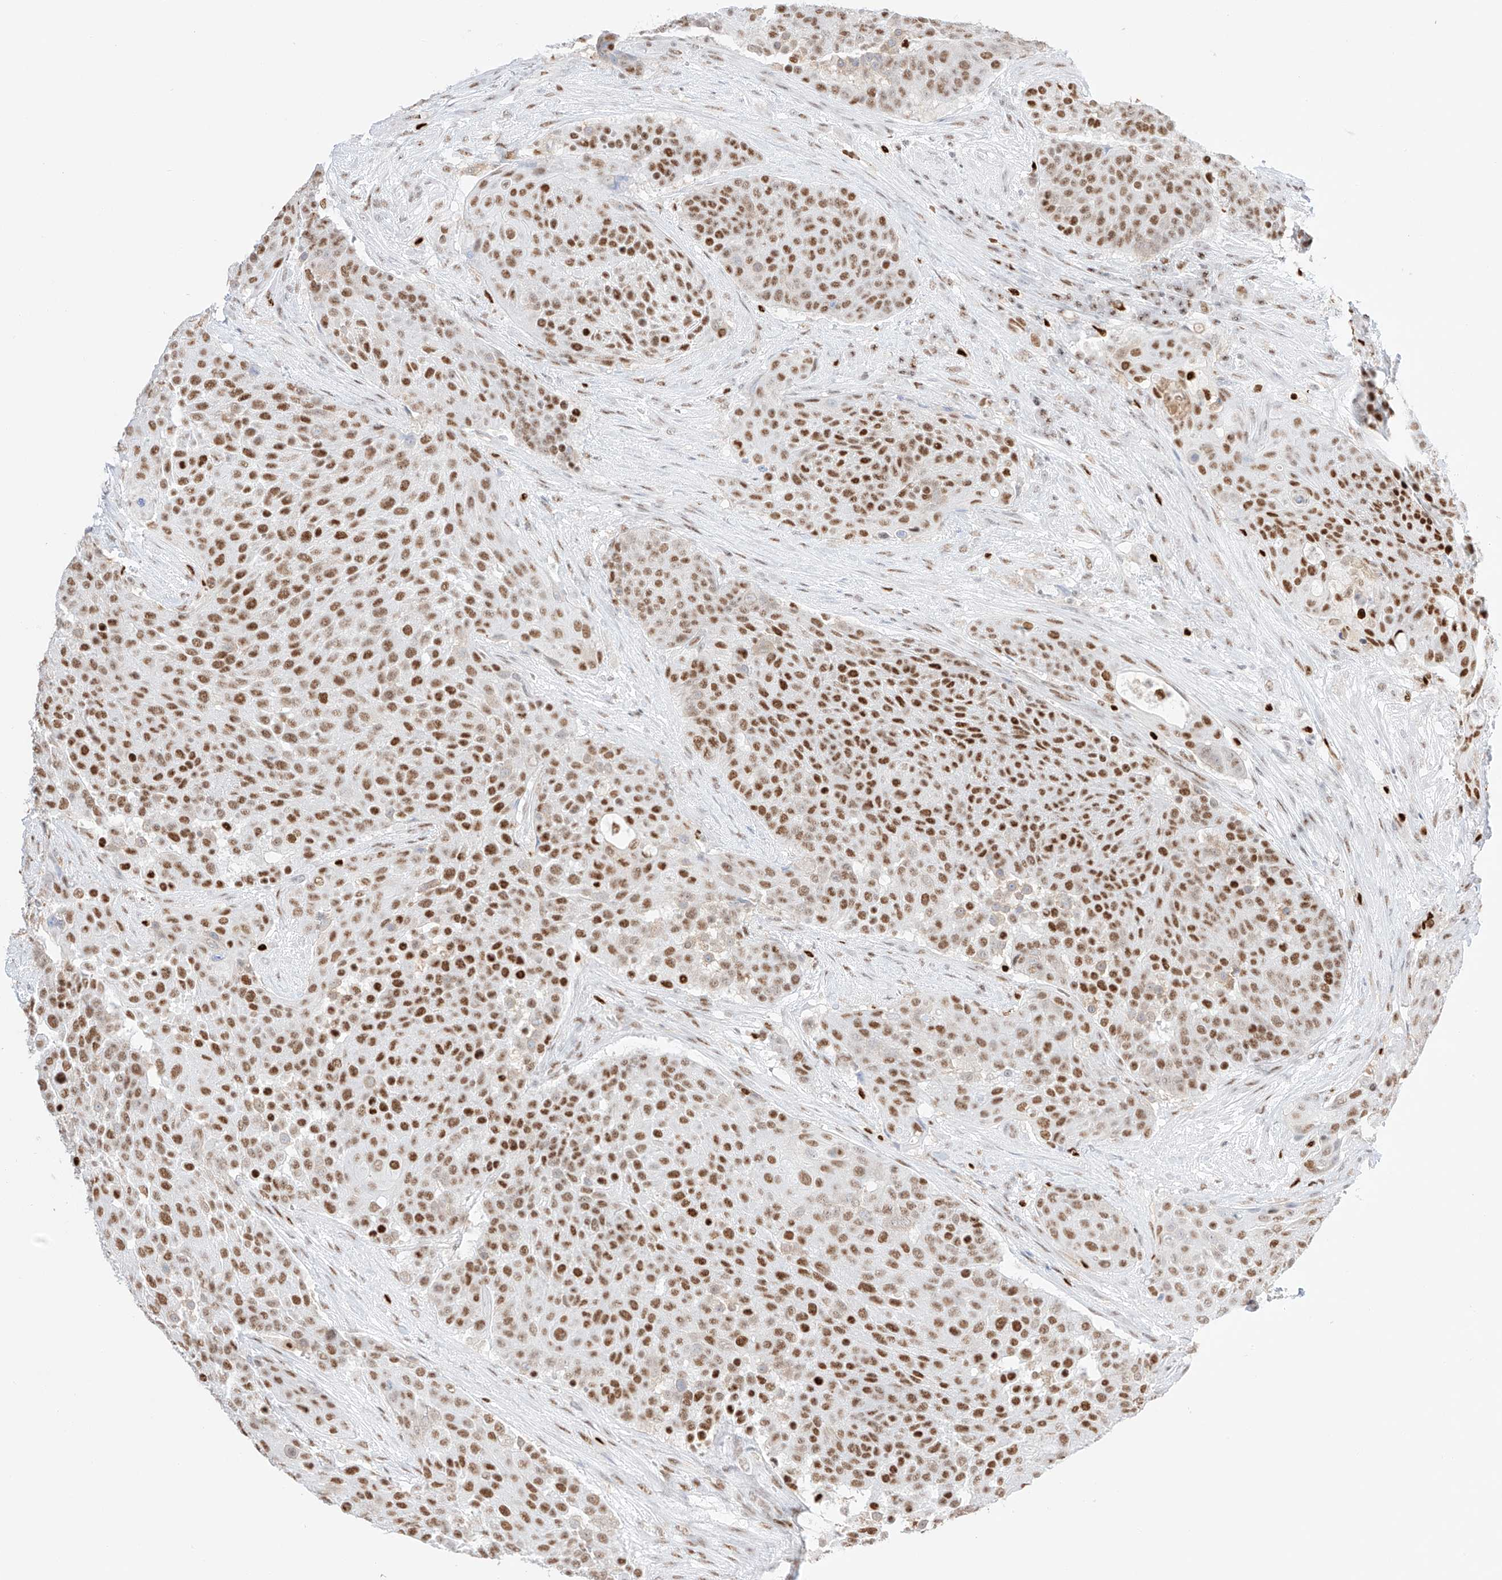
{"staining": {"intensity": "strong", "quantity": ">75%", "location": "nuclear"}, "tissue": "urothelial cancer", "cell_type": "Tumor cells", "image_type": "cancer", "snomed": [{"axis": "morphology", "description": "Urothelial carcinoma, High grade"}, {"axis": "topography", "description": "Urinary bladder"}], "caption": "Approximately >75% of tumor cells in human high-grade urothelial carcinoma demonstrate strong nuclear protein positivity as visualized by brown immunohistochemical staining.", "gene": "APIP", "patient": {"sex": "female", "age": 63}}